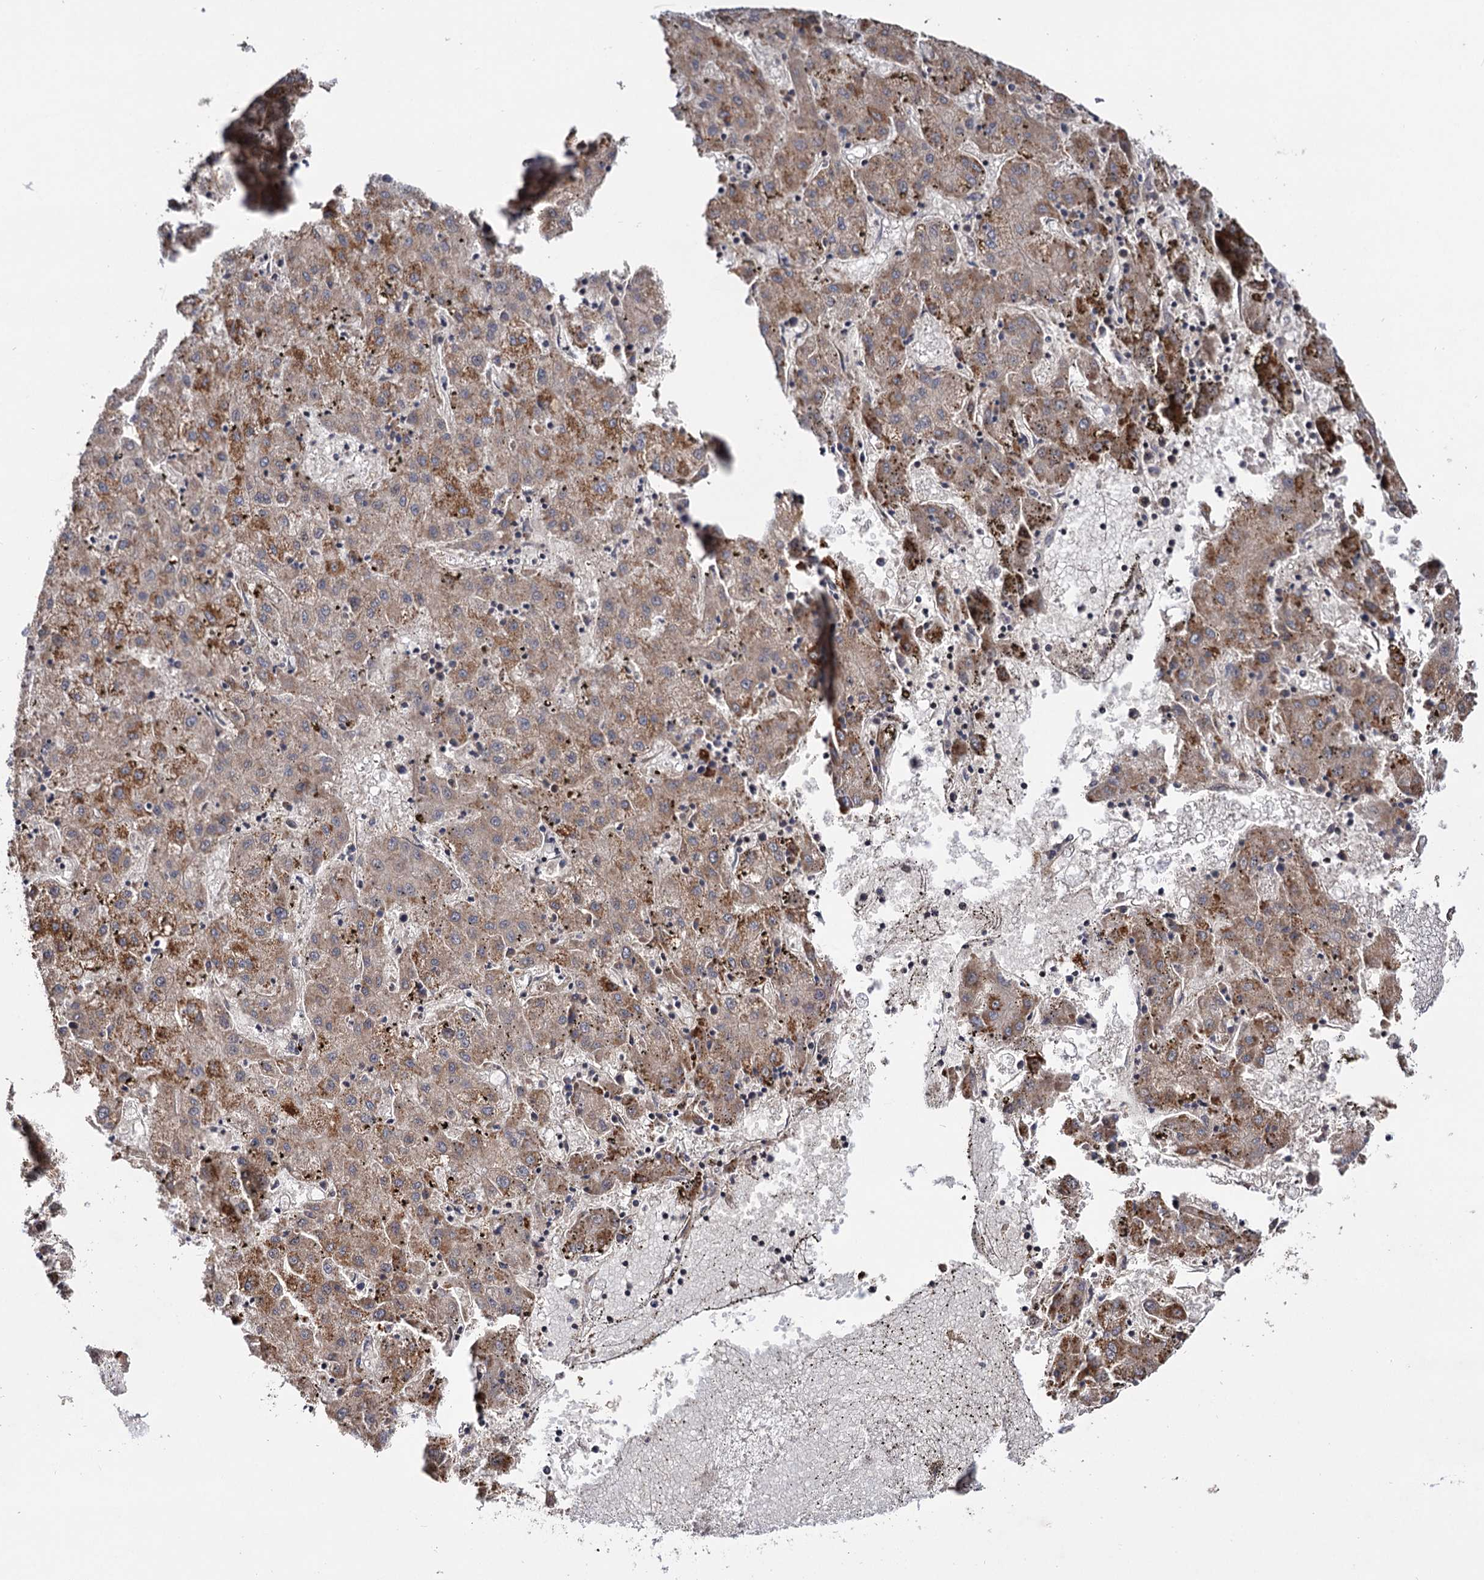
{"staining": {"intensity": "moderate", "quantity": ">75%", "location": "cytoplasmic/membranous"}, "tissue": "liver cancer", "cell_type": "Tumor cells", "image_type": "cancer", "snomed": [{"axis": "morphology", "description": "Carcinoma, Hepatocellular, NOS"}, {"axis": "topography", "description": "Liver"}], "caption": "High-power microscopy captured an immunohistochemistry (IHC) photomicrograph of hepatocellular carcinoma (liver), revealing moderate cytoplasmic/membranous positivity in approximately >75% of tumor cells. (IHC, brightfield microscopy, high magnification).", "gene": "CEP76", "patient": {"sex": "male", "age": 72}}